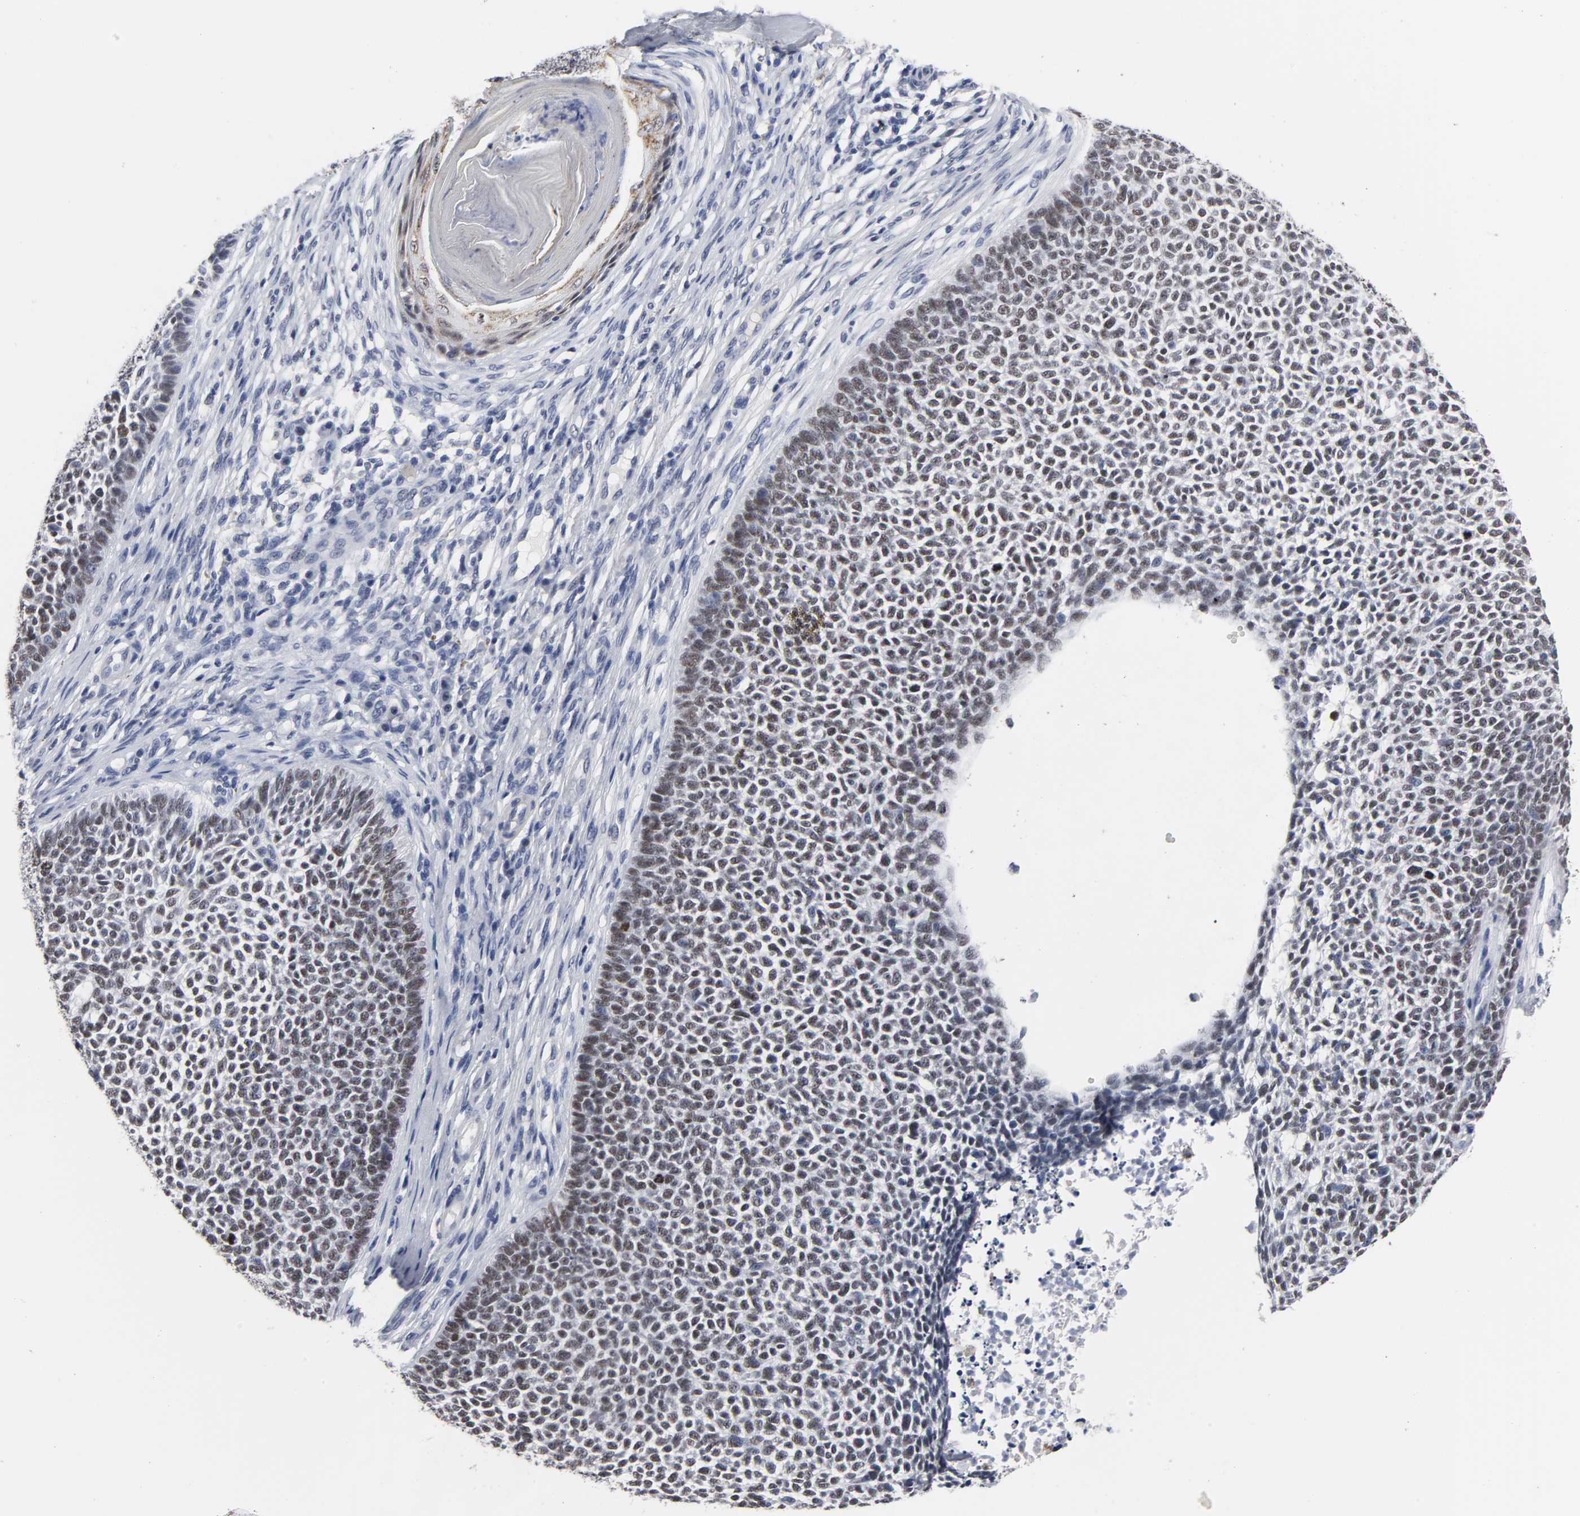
{"staining": {"intensity": "strong", "quantity": ">75%", "location": "nuclear"}, "tissue": "skin cancer", "cell_type": "Tumor cells", "image_type": "cancer", "snomed": [{"axis": "morphology", "description": "Basal cell carcinoma"}, {"axis": "topography", "description": "Skin"}], "caption": "Protein expression analysis of basal cell carcinoma (skin) shows strong nuclear expression in approximately >75% of tumor cells.", "gene": "GRHL2", "patient": {"sex": "female", "age": 84}}